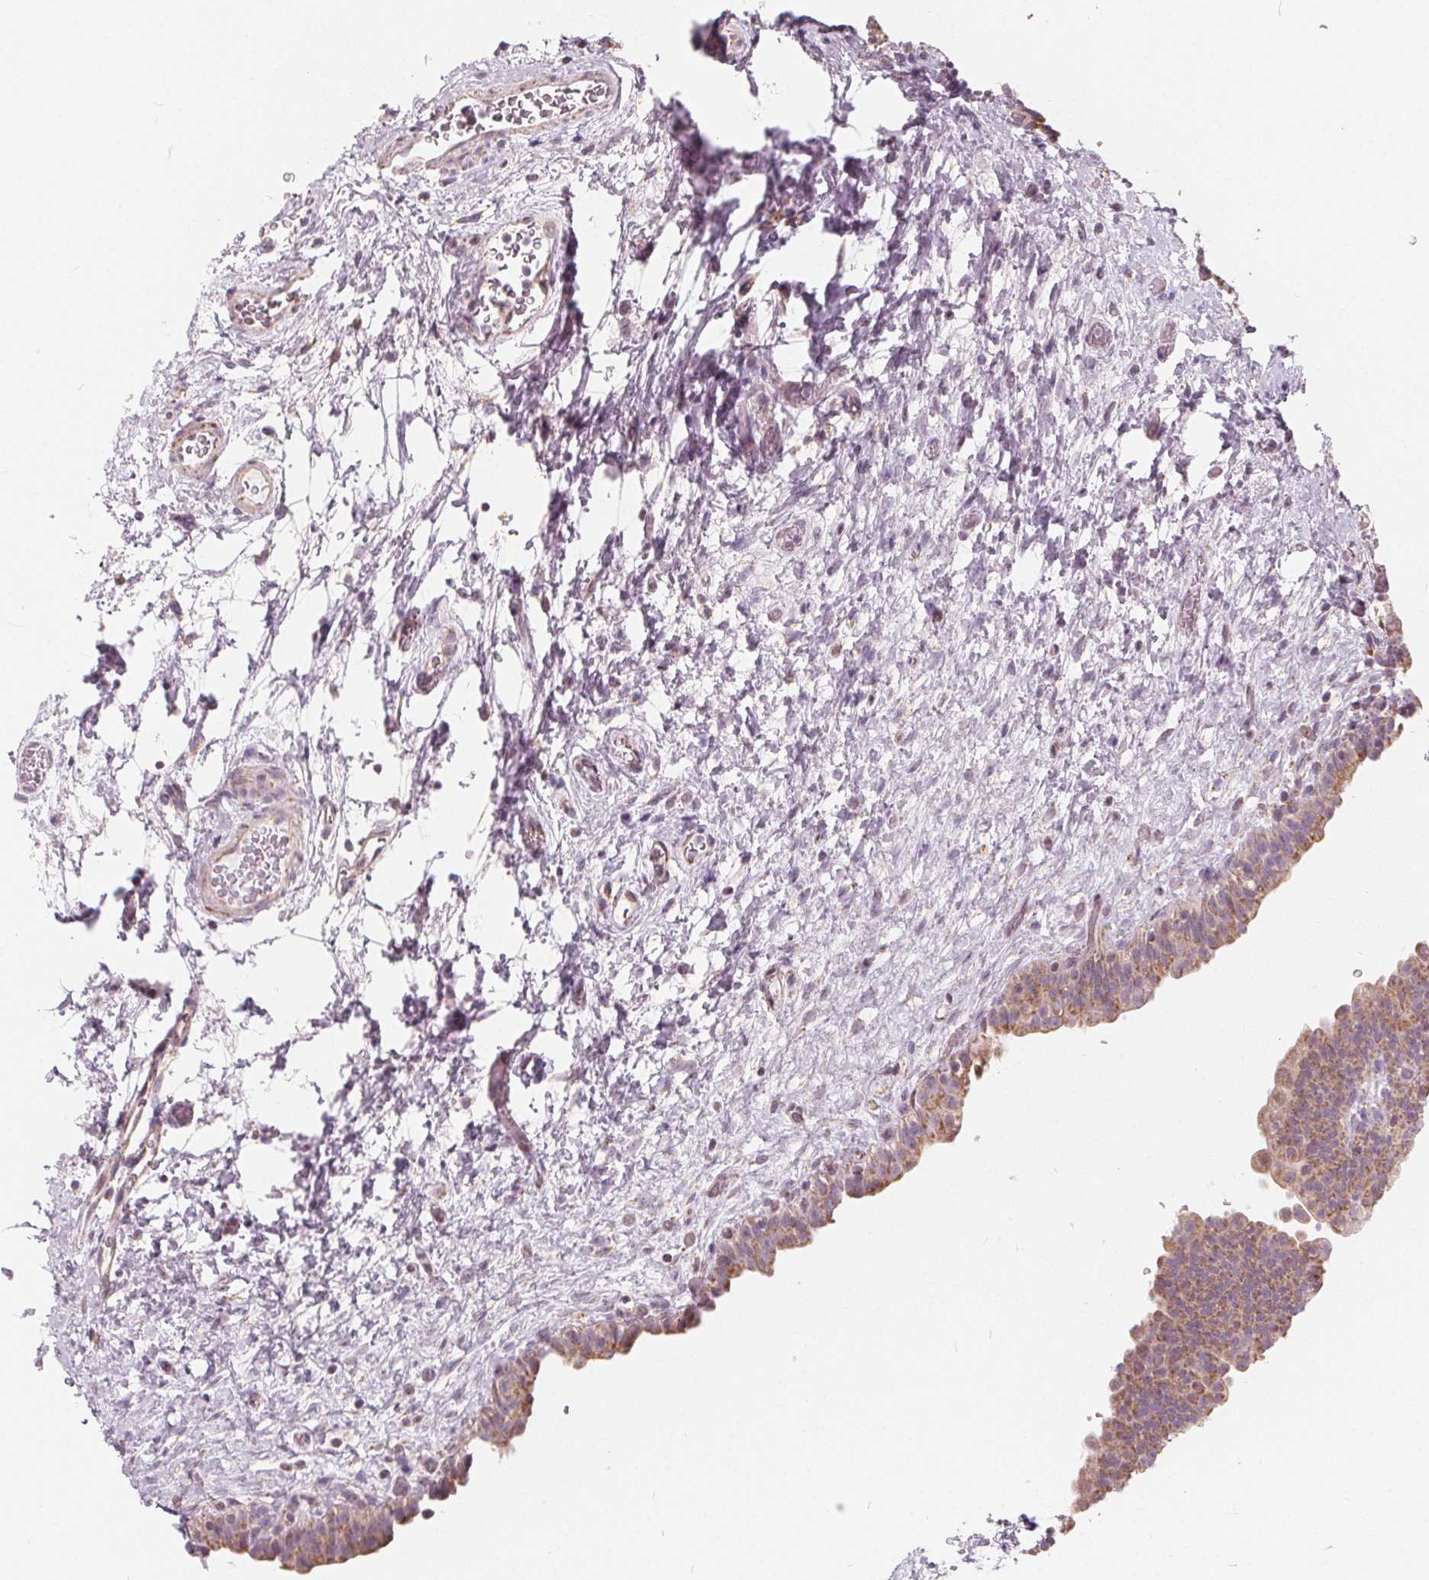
{"staining": {"intensity": "moderate", "quantity": "25%-75%", "location": "cytoplasmic/membranous"}, "tissue": "urinary bladder", "cell_type": "Urothelial cells", "image_type": "normal", "snomed": [{"axis": "morphology", "description": "Normal tissue, NOS"}, {"axis": "topography", "description": "Urinary bladder"}], "caption": "Immunohistochemistry image of normal urinary bladder: human urinary bladder stained using immunohistochemistry displays medium levels of moderate protein expression localized specifically in the cytoplasmic/membranous of urothelial cells, appearing as a cytoplasmic/membranous brown color.", "gene": "NUP210L", "patient": {"sex": "male", "age": 69}}